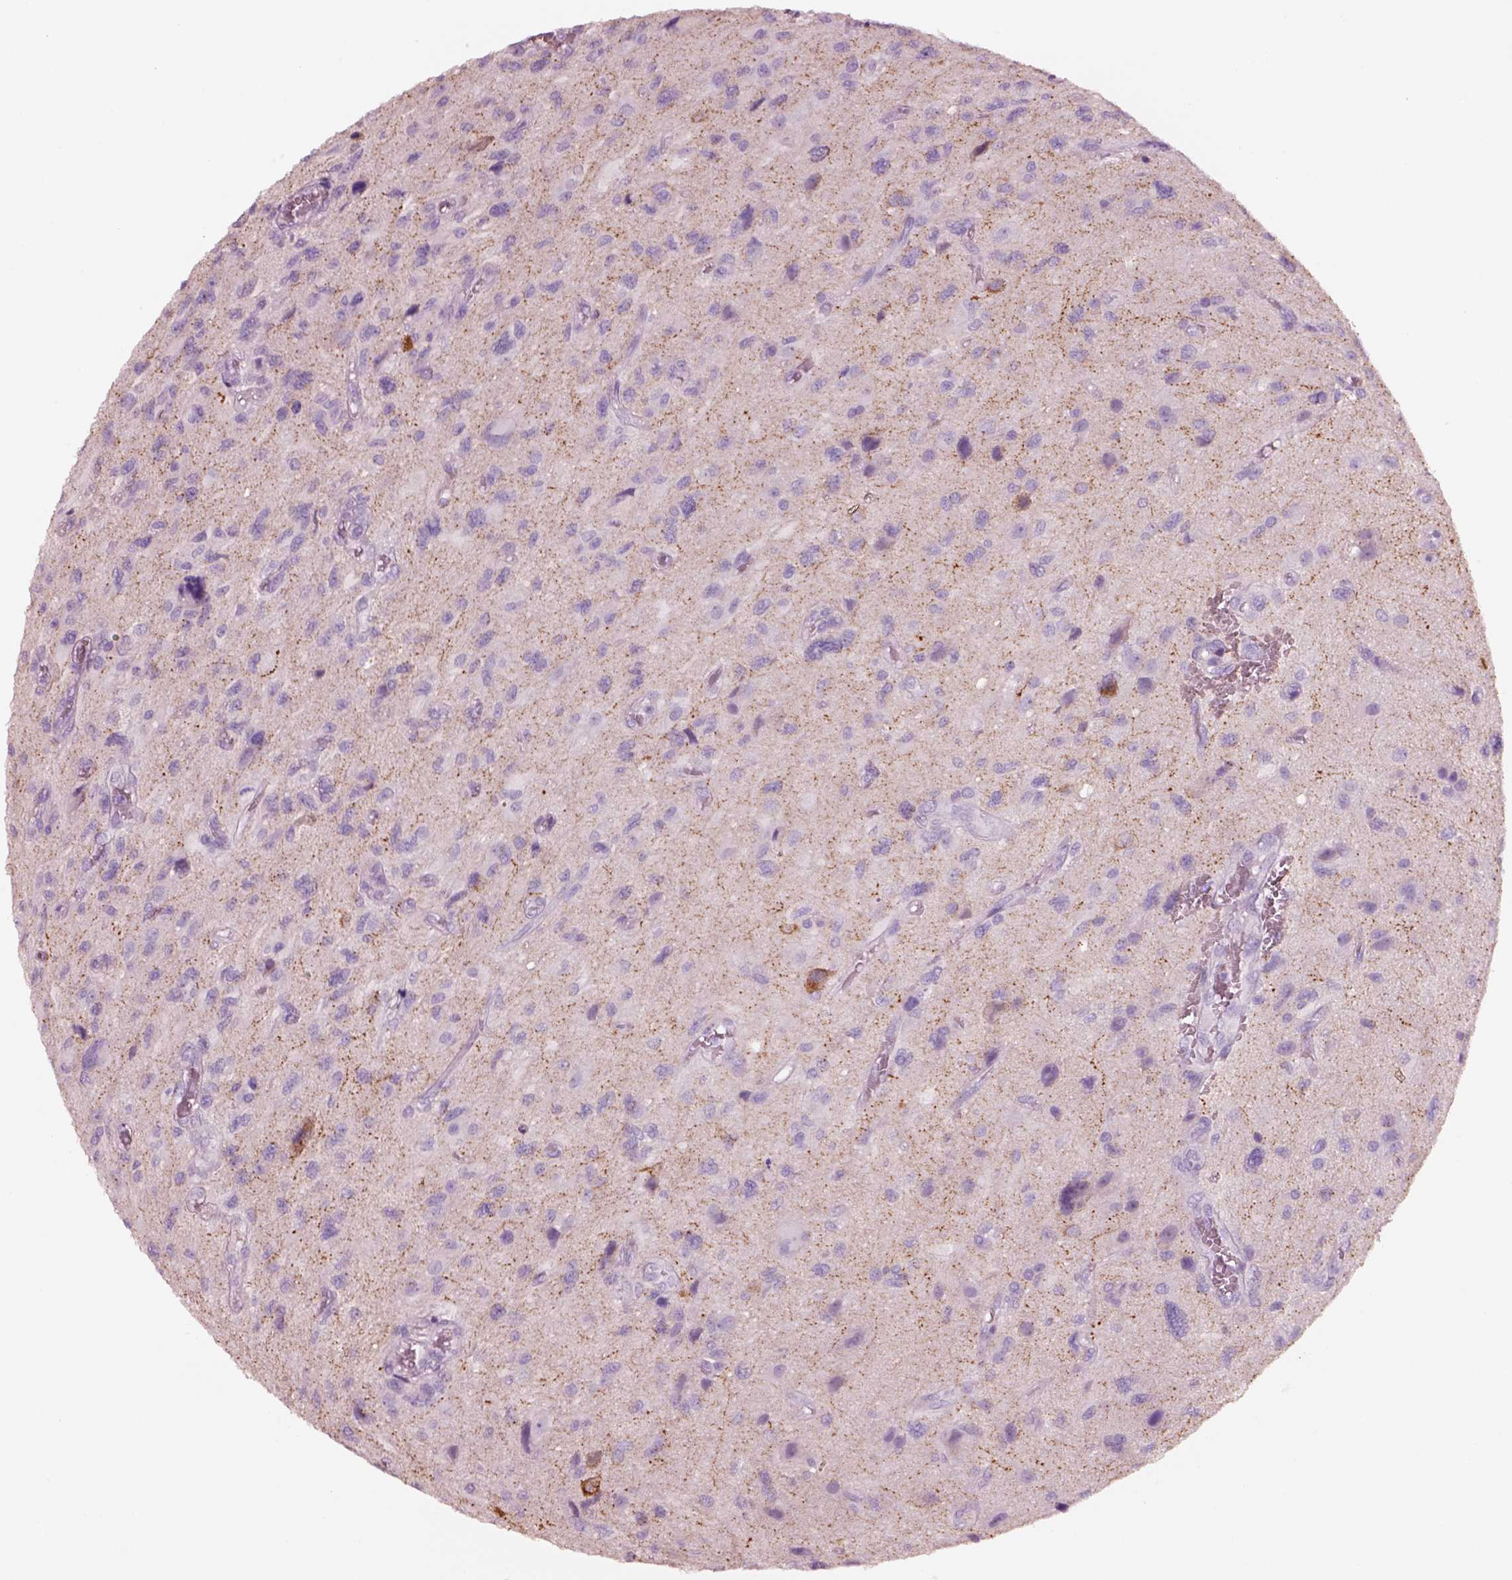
{"staining": {"intensity": "negative", "quantity": "none", "location": "none"}, "tissue": "glioma", "cell_type": "Tumor cells", "image_type": "cancer", "snomed": [{"axis": "morphology", "description": "Glioma, malignant, NOS"}, {"axis": "morphology", "description": "Glioma, malignant, High grade"}, {"axis": "topography", "description": "Brain"}], "caption": "An immunohistochemistry (IHC) micrograph of glioma is shown. There is no staining in tumor cells of glioma.", "gene": "PNOC", "patient": {"sex": "female", "age": 71}}